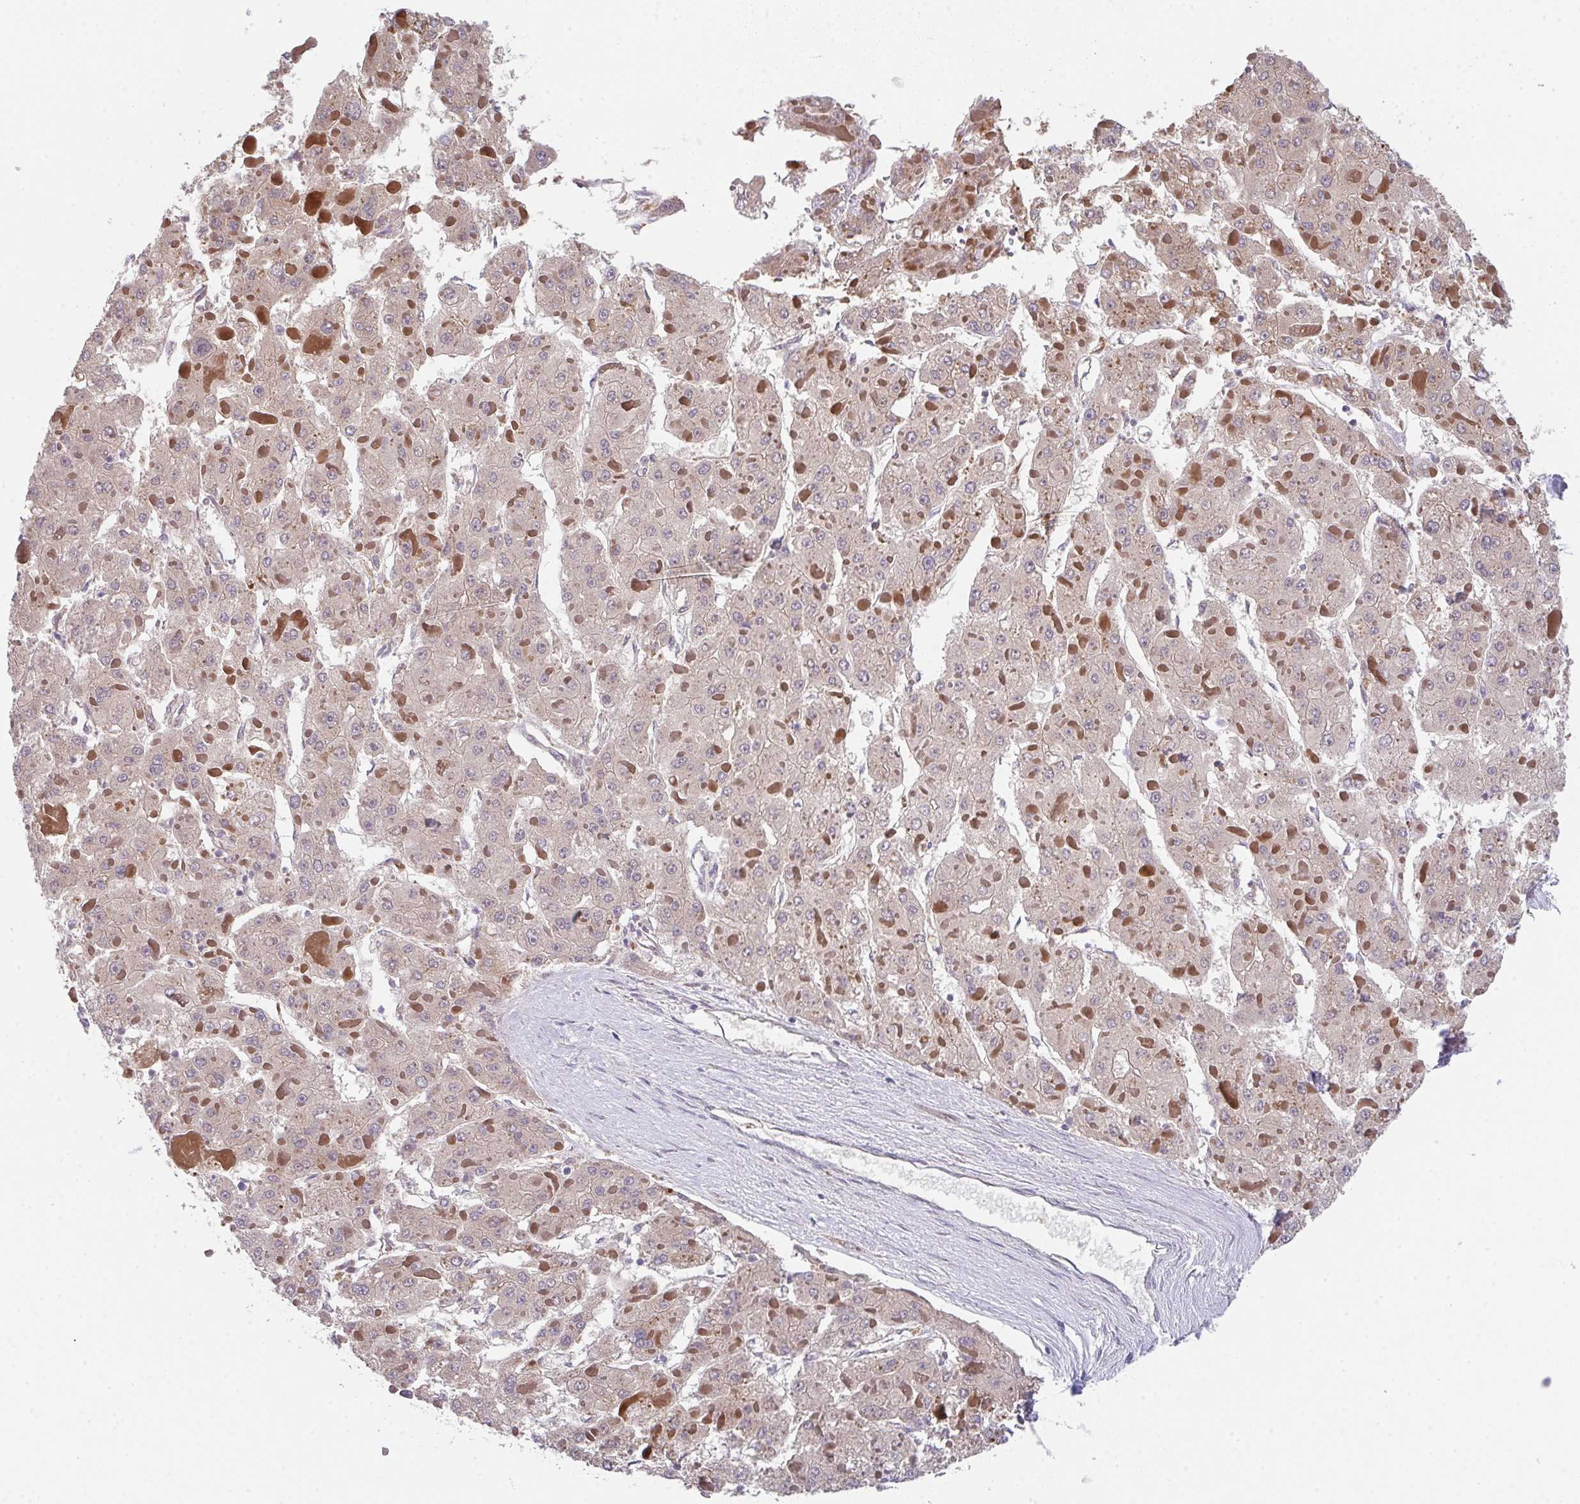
{"staining": {"intensity": "negative", "quantity": "none", "location": "none"}, "tissue": "liver cancer", "cell_type": "Tumor cells", "image_type": "cancer", "snomed": [{"axis": "morphology", "description": "Carcinoma, Hepatocellular, NOS"}, {"axis": "topography", "description": "Liver"}], "caption": "IHC image of neoplastic tissue: liver cancer (hepatocellular carcinoma) stained with DAB exhibits no significant protein expression in tumor cells.", "gene": "TSPAN31", "patient": {"sex": "female", "age": 73}}